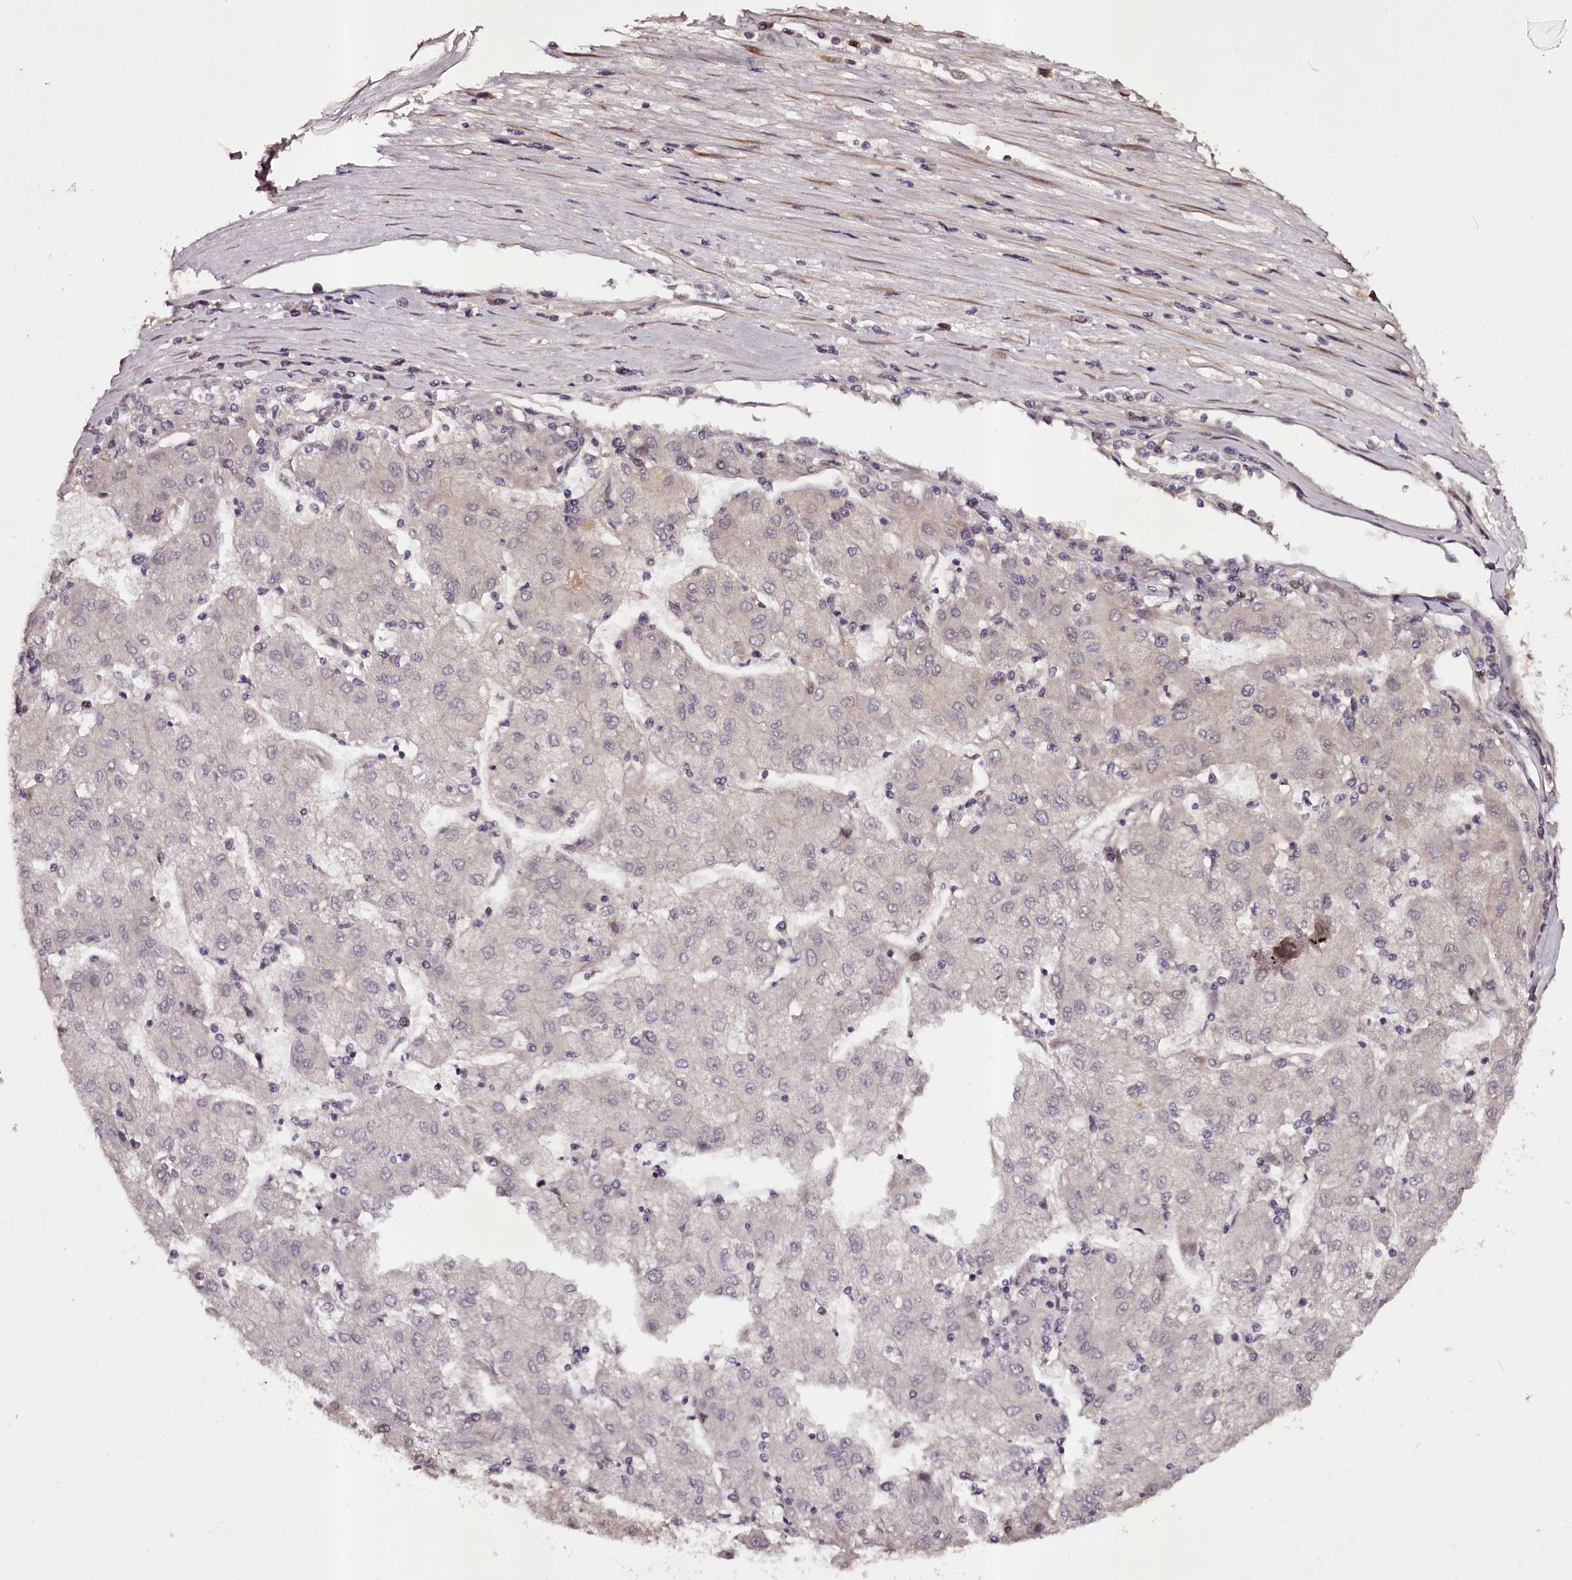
{"staining": {"intensity": "negative", "quantity": "none", "location": "none"}, "tissue": "liver cancer", "cell_type": "Tumor cells", "image_type": "cancer", "snomed": [{"axis": "morphology", "description": "Carcinoma, Hepatocellular, NOS"}, {"axis": "topography", "description": "Liver"}], "caption": "DAB immunohistochemical staining of human liver cancer (hepatocellular carcinoma) shows no significant staining in tumor cells.", "gene": "MAML3", "patient": {"sex": "male", "age": 72}}